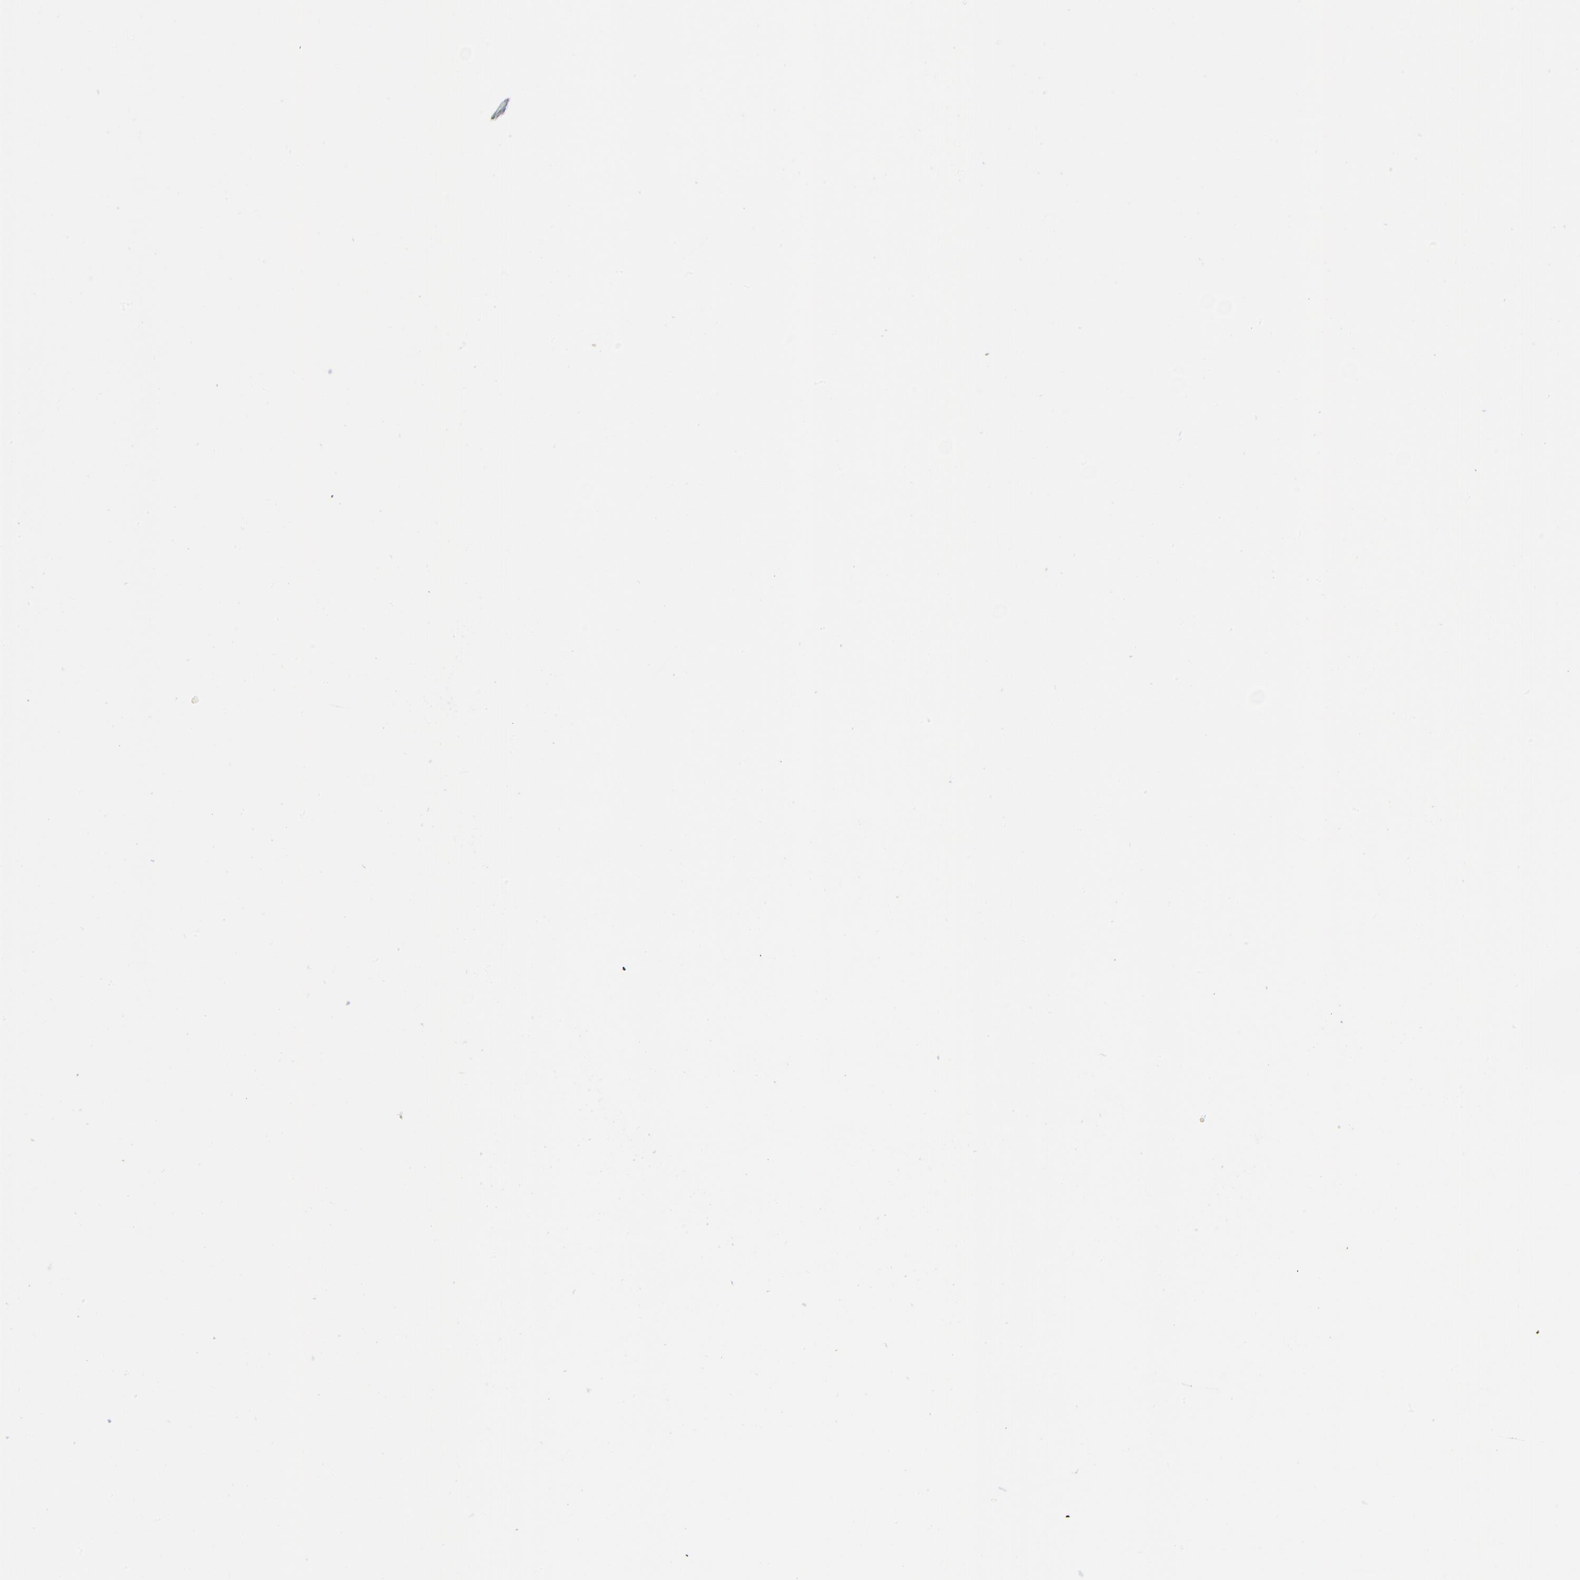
{"staining": {"intensity": "negative", "quantity": "none", "location": "none"}, "tissue": "cerebellum", "cell_type": "Cells in granular layer", "image_type": "normal", "snomed": [{"axis": "morphology", "description": "Normal tissue, NOS"}, {"axis": "topography", "description": "Cerebellum"}], "caption": "Cerebellum stained for a protein using immunohistochemistry displays no positivity cells in granular layer.", "gene": "MPHOSPH6", "patient": {"sex": "female", "age": 54}}